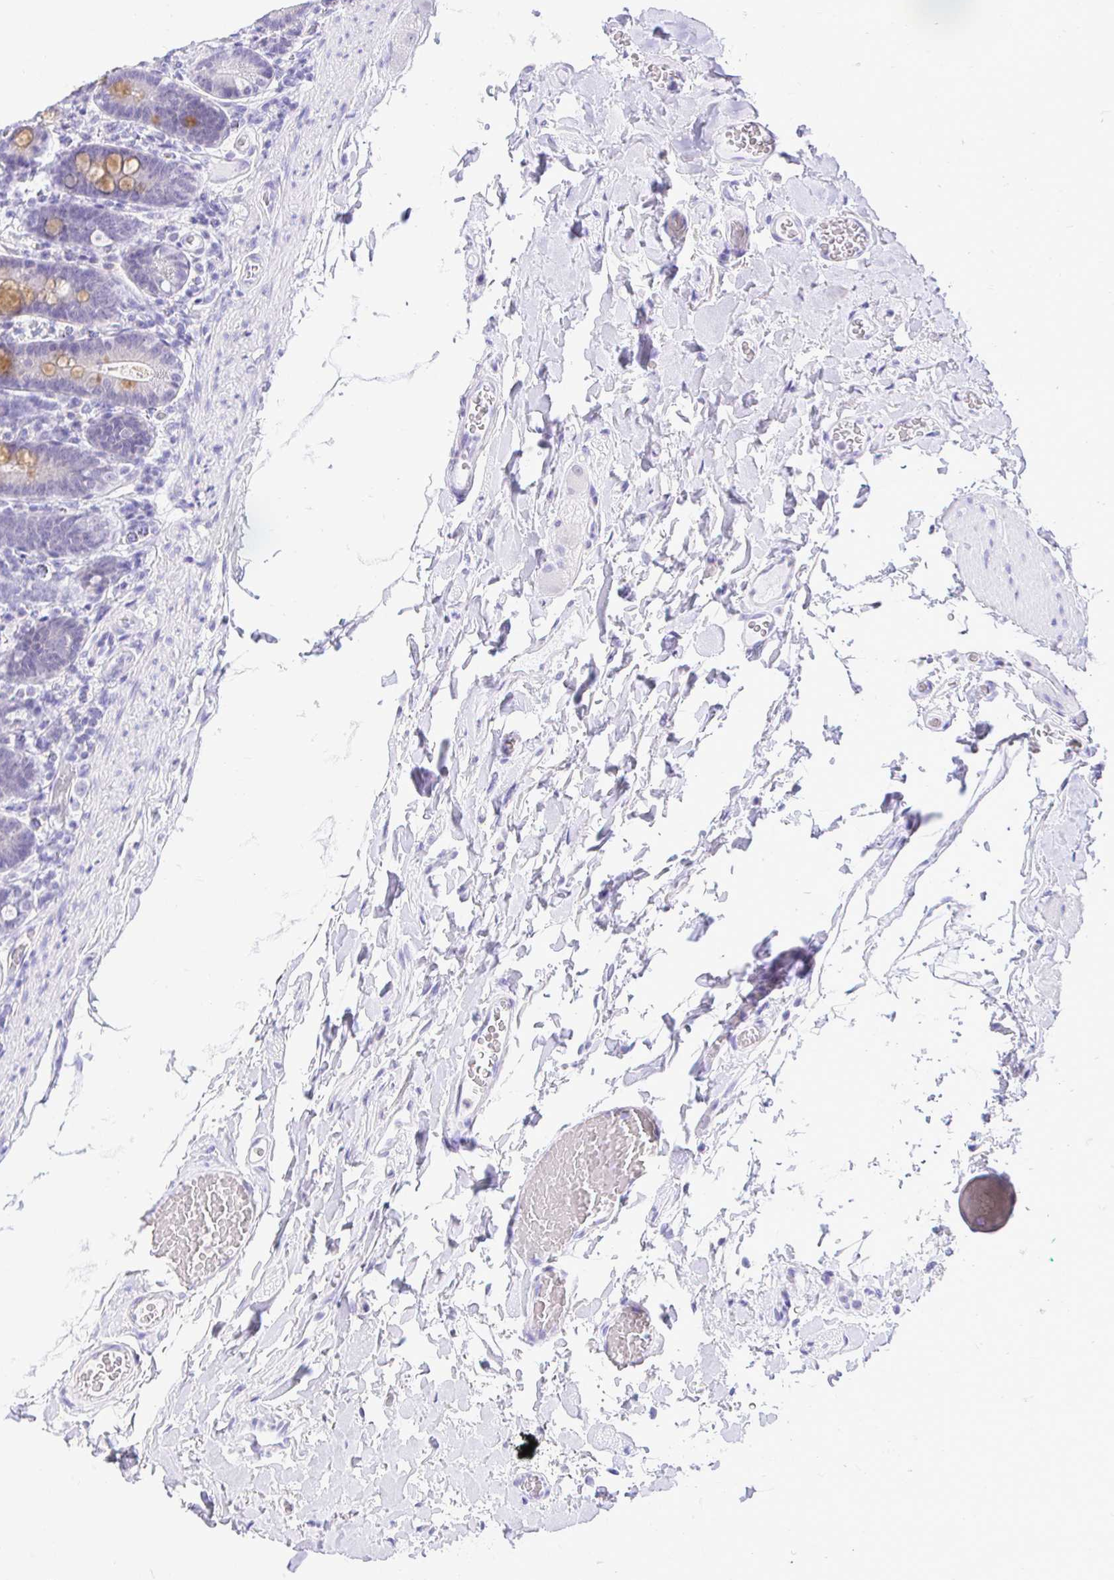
{"staining": {"intensity": "moderate", "quantity": "25%-75%", "location": "cytoplasmic/membranous"}, "tissue": "duodenum", "cell_type": "Glandular cells", "image_type": "normal", "snomed": [{"axis": "morphology", "description": "Normal tissue, NOS"}, {"axis": "topography", "description": "Duodenum"}], "caption": "Normal duodenum shows moderate cytoplasmic/membranous positivity in about 25%-75% of glandular cells, visualized by immunohistochemistry. The protein of interest is stained brown, and the nuclei are stained in blue (DAB IHC with brightfield microscopy, high magnification).", "gene": "FATE1", "patient": {"sex": "female", "age": 62}}